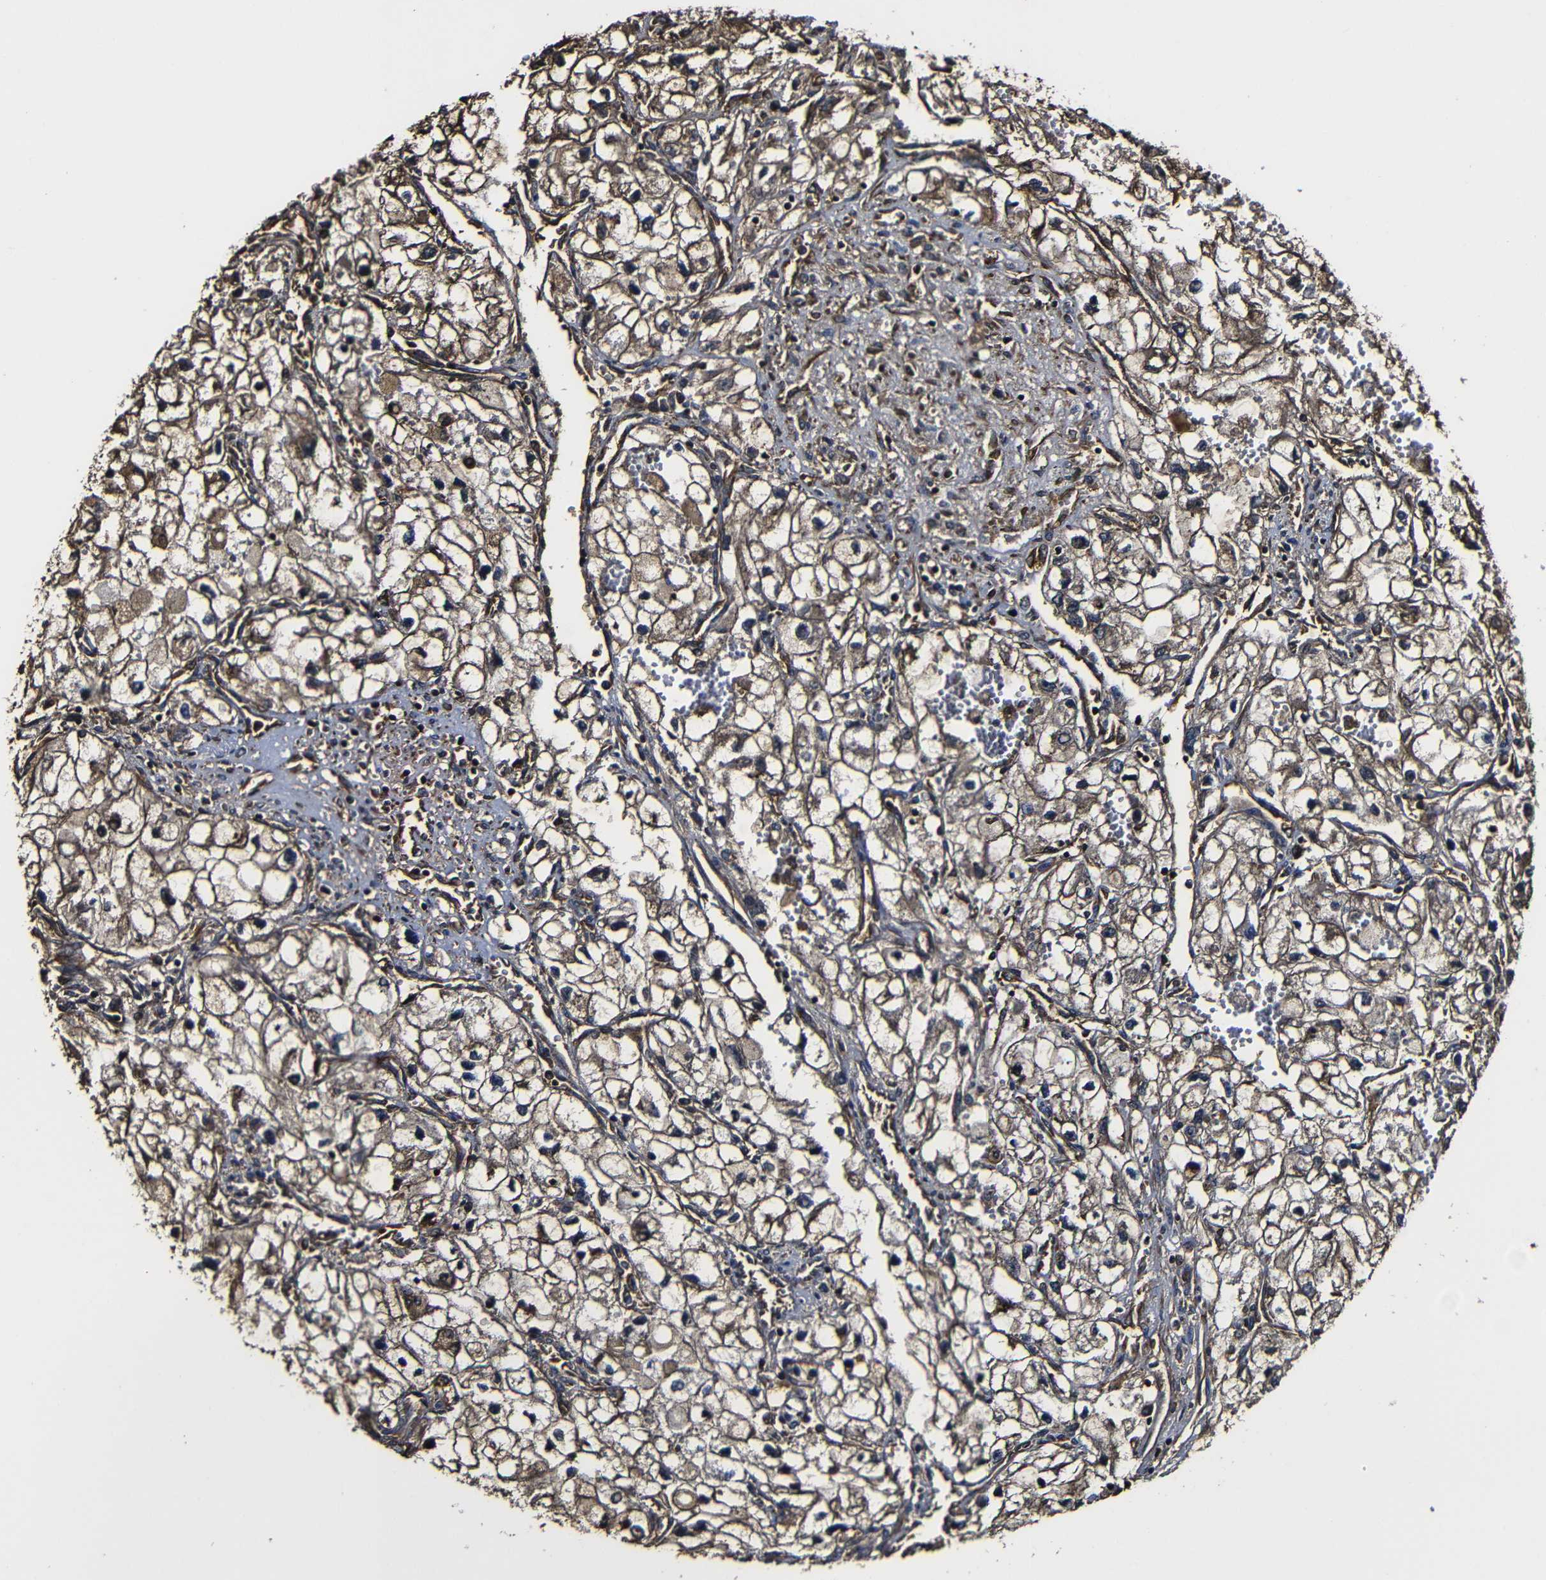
{"staining": {"intensity": "moderate", "quantity": ">75%", "location": "cytoplasmic/membranous,nuclear"}, "tissue": "renal cancer", "cell_type": "Tumor cells", "image_type": "cancer", "snomed": [{"axis": "morphology", "description": "Adenocarcinoma, NOS"}, {"axis": "topography", "description": "Kidney"}], "caption": "Moderate cytoplasmic/membranous and nuclear positivity for a protein is identified in about >75% of tumor cells of adenocarcinoma (renal) using immunohistochemistry.", "gene": "MSN", "patient": {"sex": "female", "age": 70}}